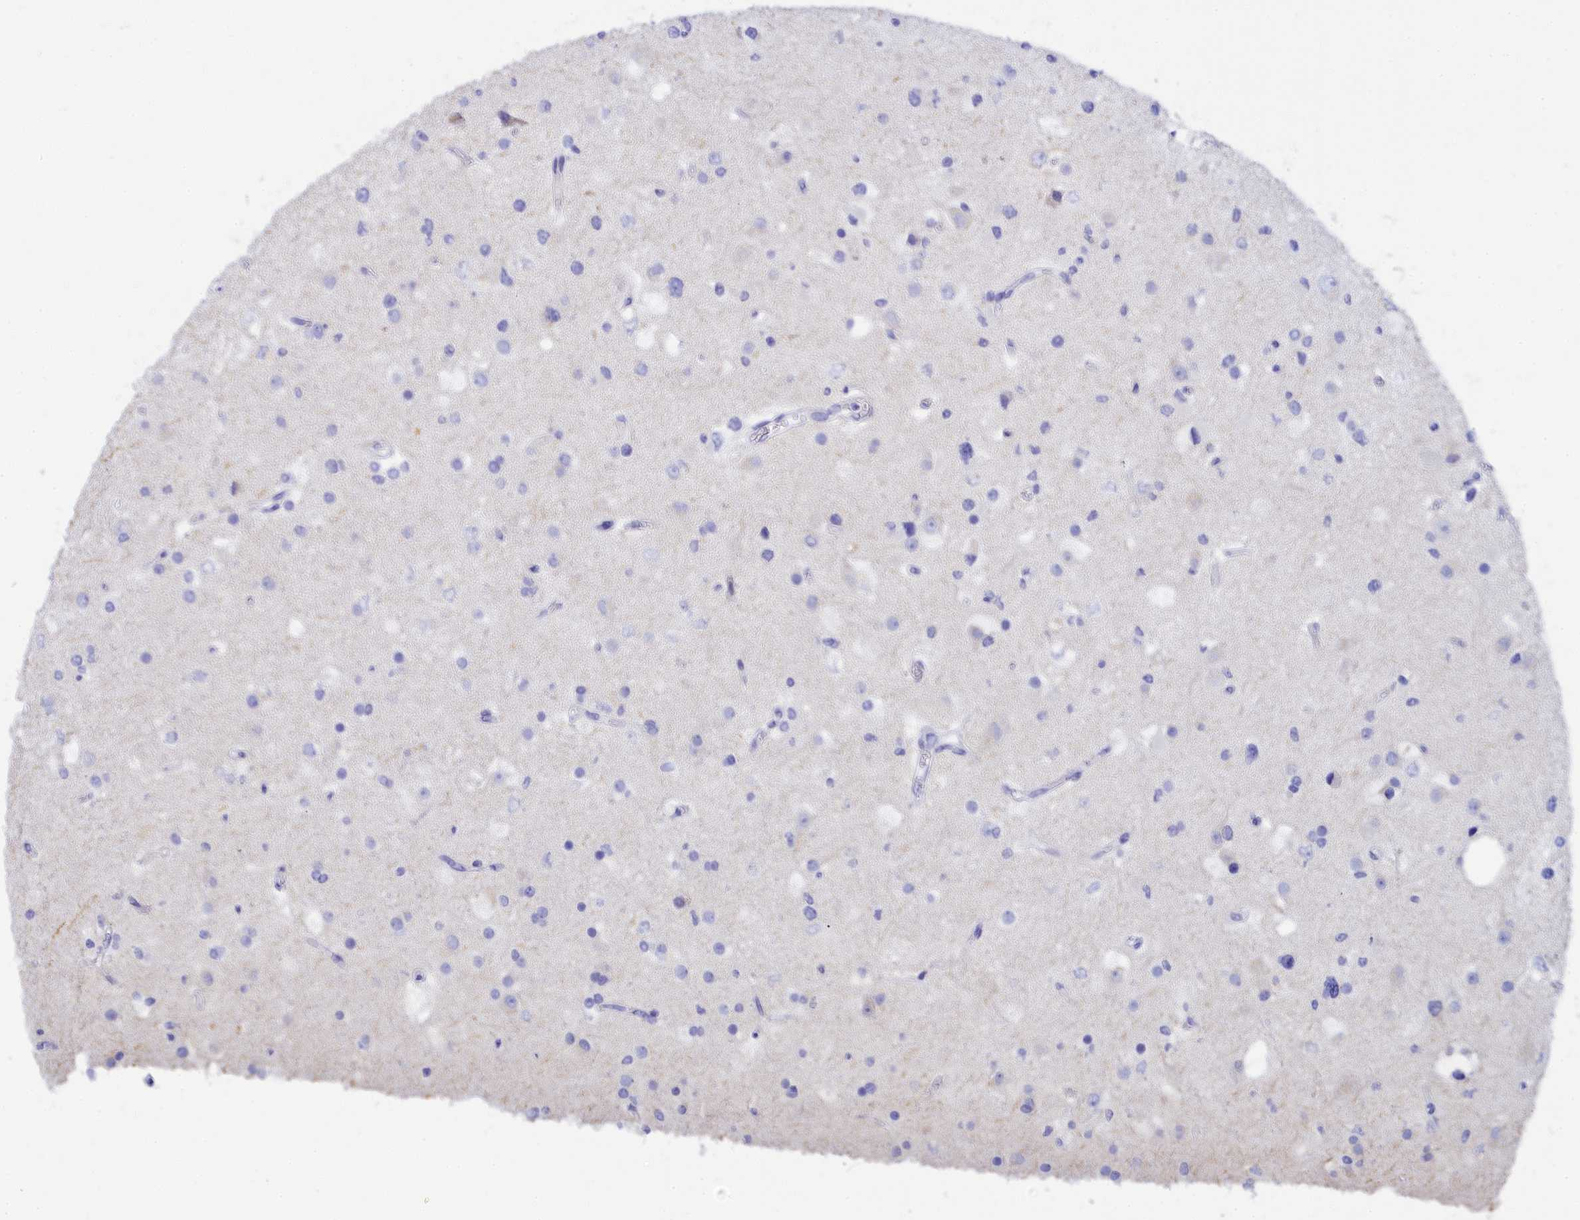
{"staining": {"intensity": "negative", "quantity": "none", "location": "none"}, "tissue": "glioma", "cell_type": "Tumor cells", "image_type": "cancer", "snomed": [{"axis": "morphology", "description": "Glioma, malignant, High grade"}, {"axis": "topography", "description": "Brain"}], "caption": "This histopathology image is of glioma stained with IHC to label a protein in brown with the nuclei are counter-stained blue. There is no staining in tumor cells. The staining is performed using DAB brown chromogen with nuclei counter-stained in using hematoxylin.", "gene": "TRIM10", "patient": {"sex": "male", "age": 53}}